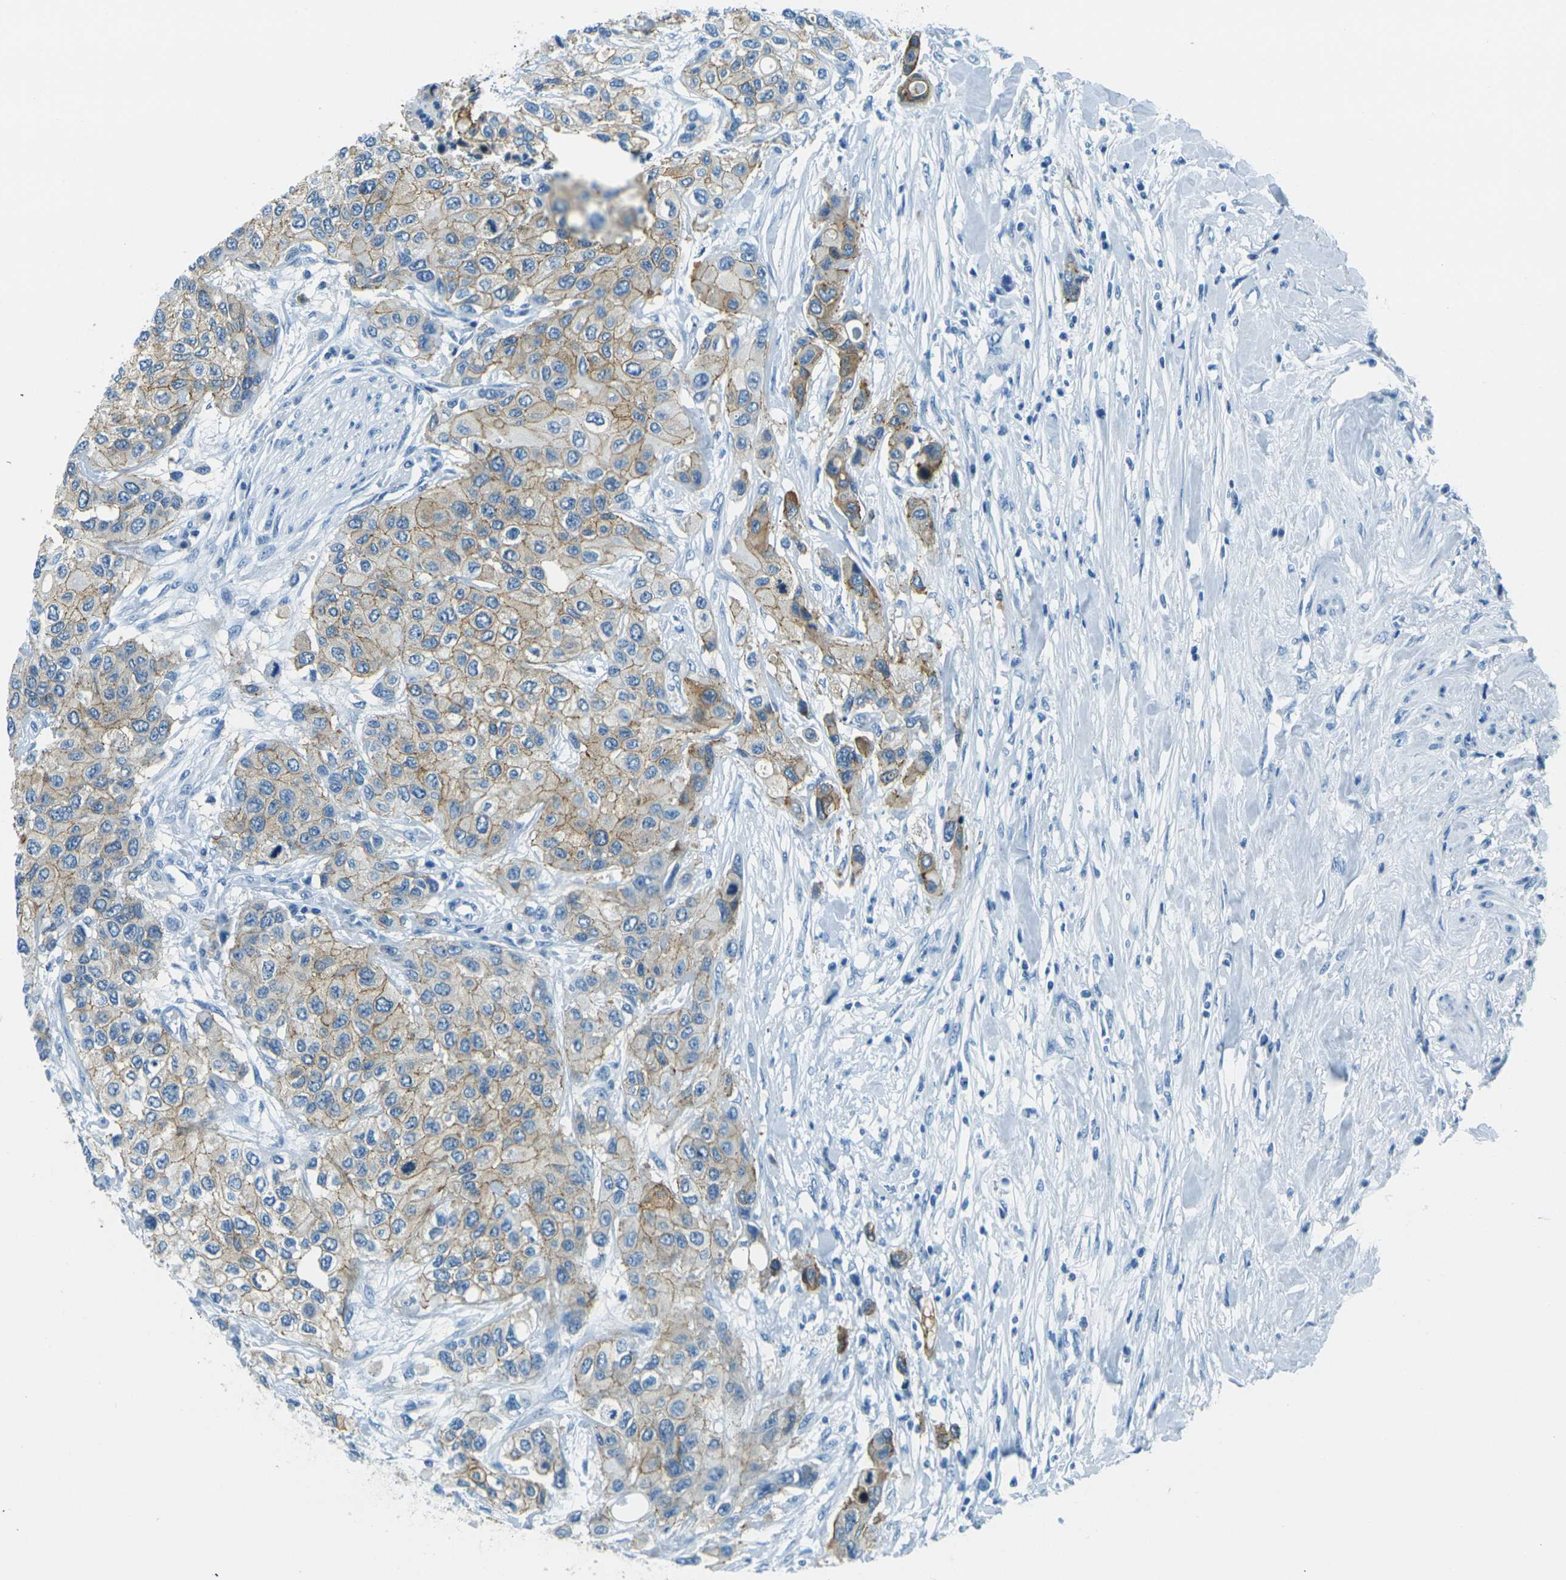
{"staining": {"intensity": "moderate", "quantity": ">75%", "location": "cytoplasmic/membranous"}, "tissue": "urothelial cancer", "cell_type": "Tumor cells", "image_type": "cancer", "snomed": [{"axis": "morphology", "description": "Urothelial carcinoma, High grade"}, {"axis": "topography", "description": "Urinary bladder"}], "caption": "This is a histology image of immunohistochemistry staining of urothelial carcinoma (high-grade), which shows moderate positivity in the cytoplasmic/membranous of tumor cells.", "gene": "OCLN", "patient": {"sex": "female", "age": 56}}